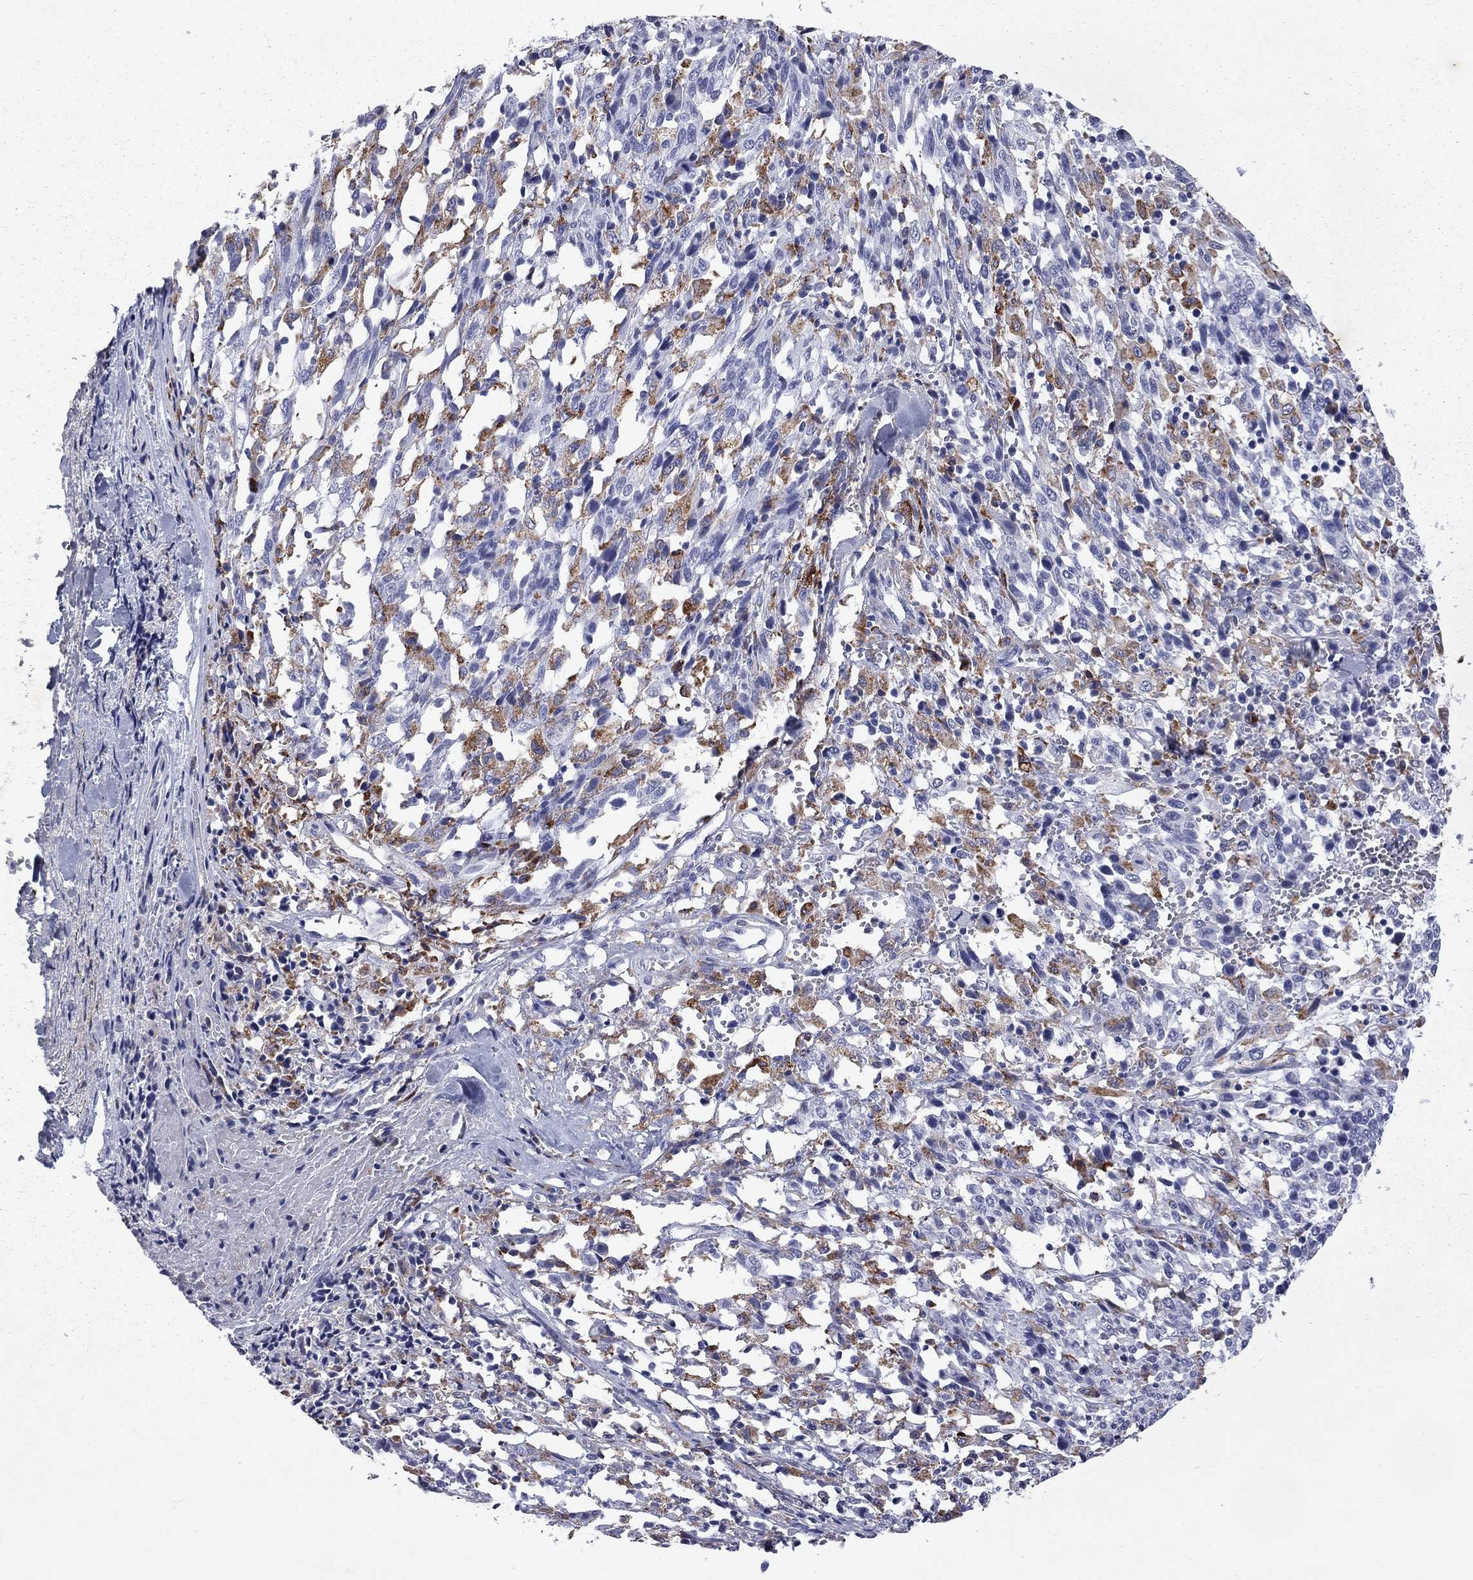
{"staining": {"intensity": "moderate", "quantity": "<25%", "location": "cytoplasmic/membranous"}, "tissue": "melanoma", "cell_type": "Tumor cells", "image_type": "cancer", "snomed": [{"axis": "morphology", "description": "Malignant melanoma, NOS"}, {"axis": "topography", "description": "Skin"}], "caption": "Immunohistochemistry staining of malignant melanoma, which displays low levels of moderate cytoplasmic/membranous staining in approximately <25% of tumor cells indicating moderate cytoplasmic/membranous protein positivity. The staining was performed using DAB (brown) for protein detection and nuclei were counterstained in hematoxylin (blue).", "gene": "MADCAM1", "patient": {"sex": "female", "age": 91}}